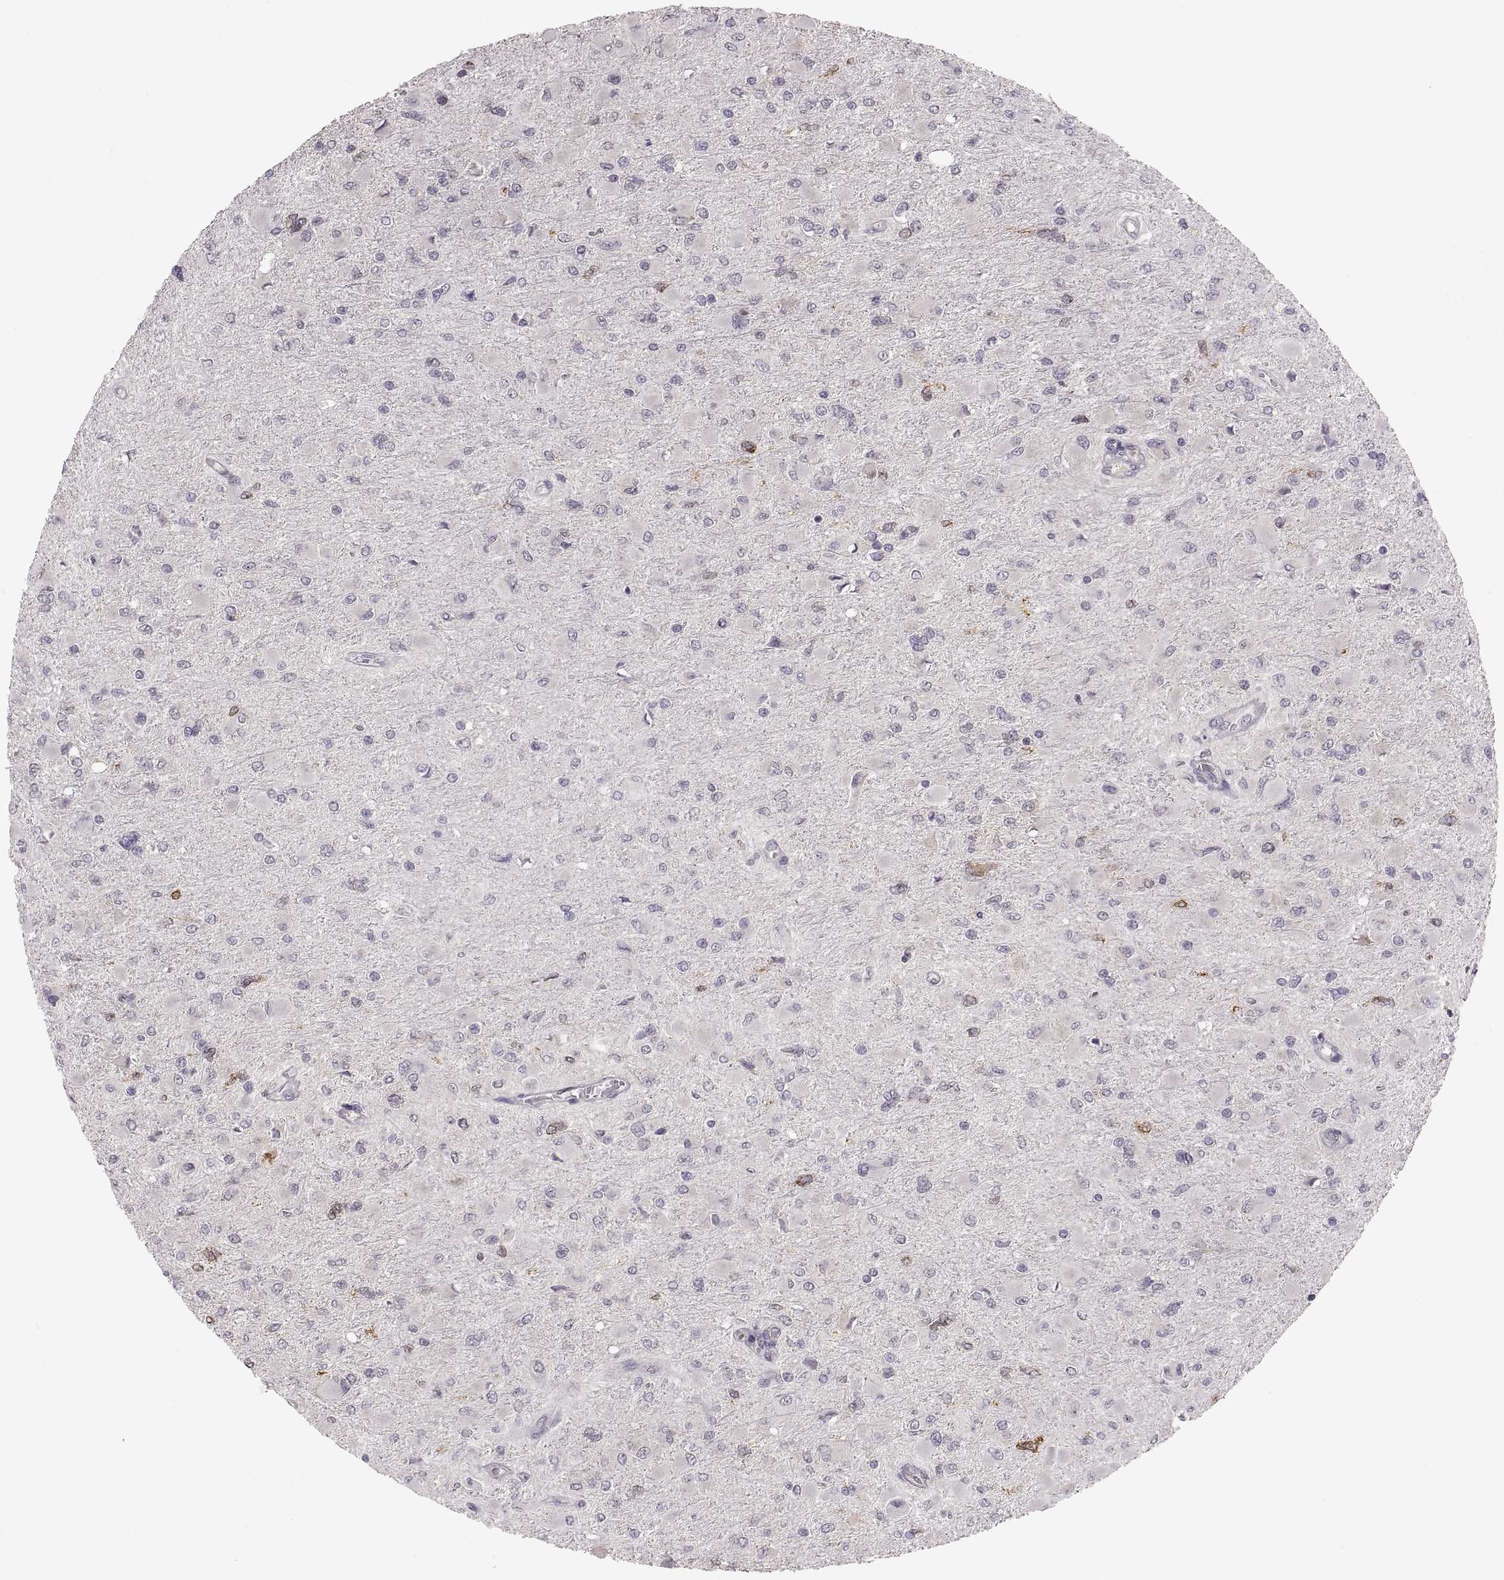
{"staining": {"intensity": "negative", "quantity": "none", "location": "none"}, "tissue": "glioma", "cell_type": "Tumor cells", "image_type": "cancer", "snomed": [{"axis": "morphology", "description": "Glioma, malignant, High grade"}, {"axis": "topography", "description": "Cerebral cortex"}], "caption": "Malignant glioma (high-grade) was stained to show a protein in brown. There is no significant expression in tumor cells.", "gene": "HMGCR", "patient": {"sex": "female", "age": 36}}